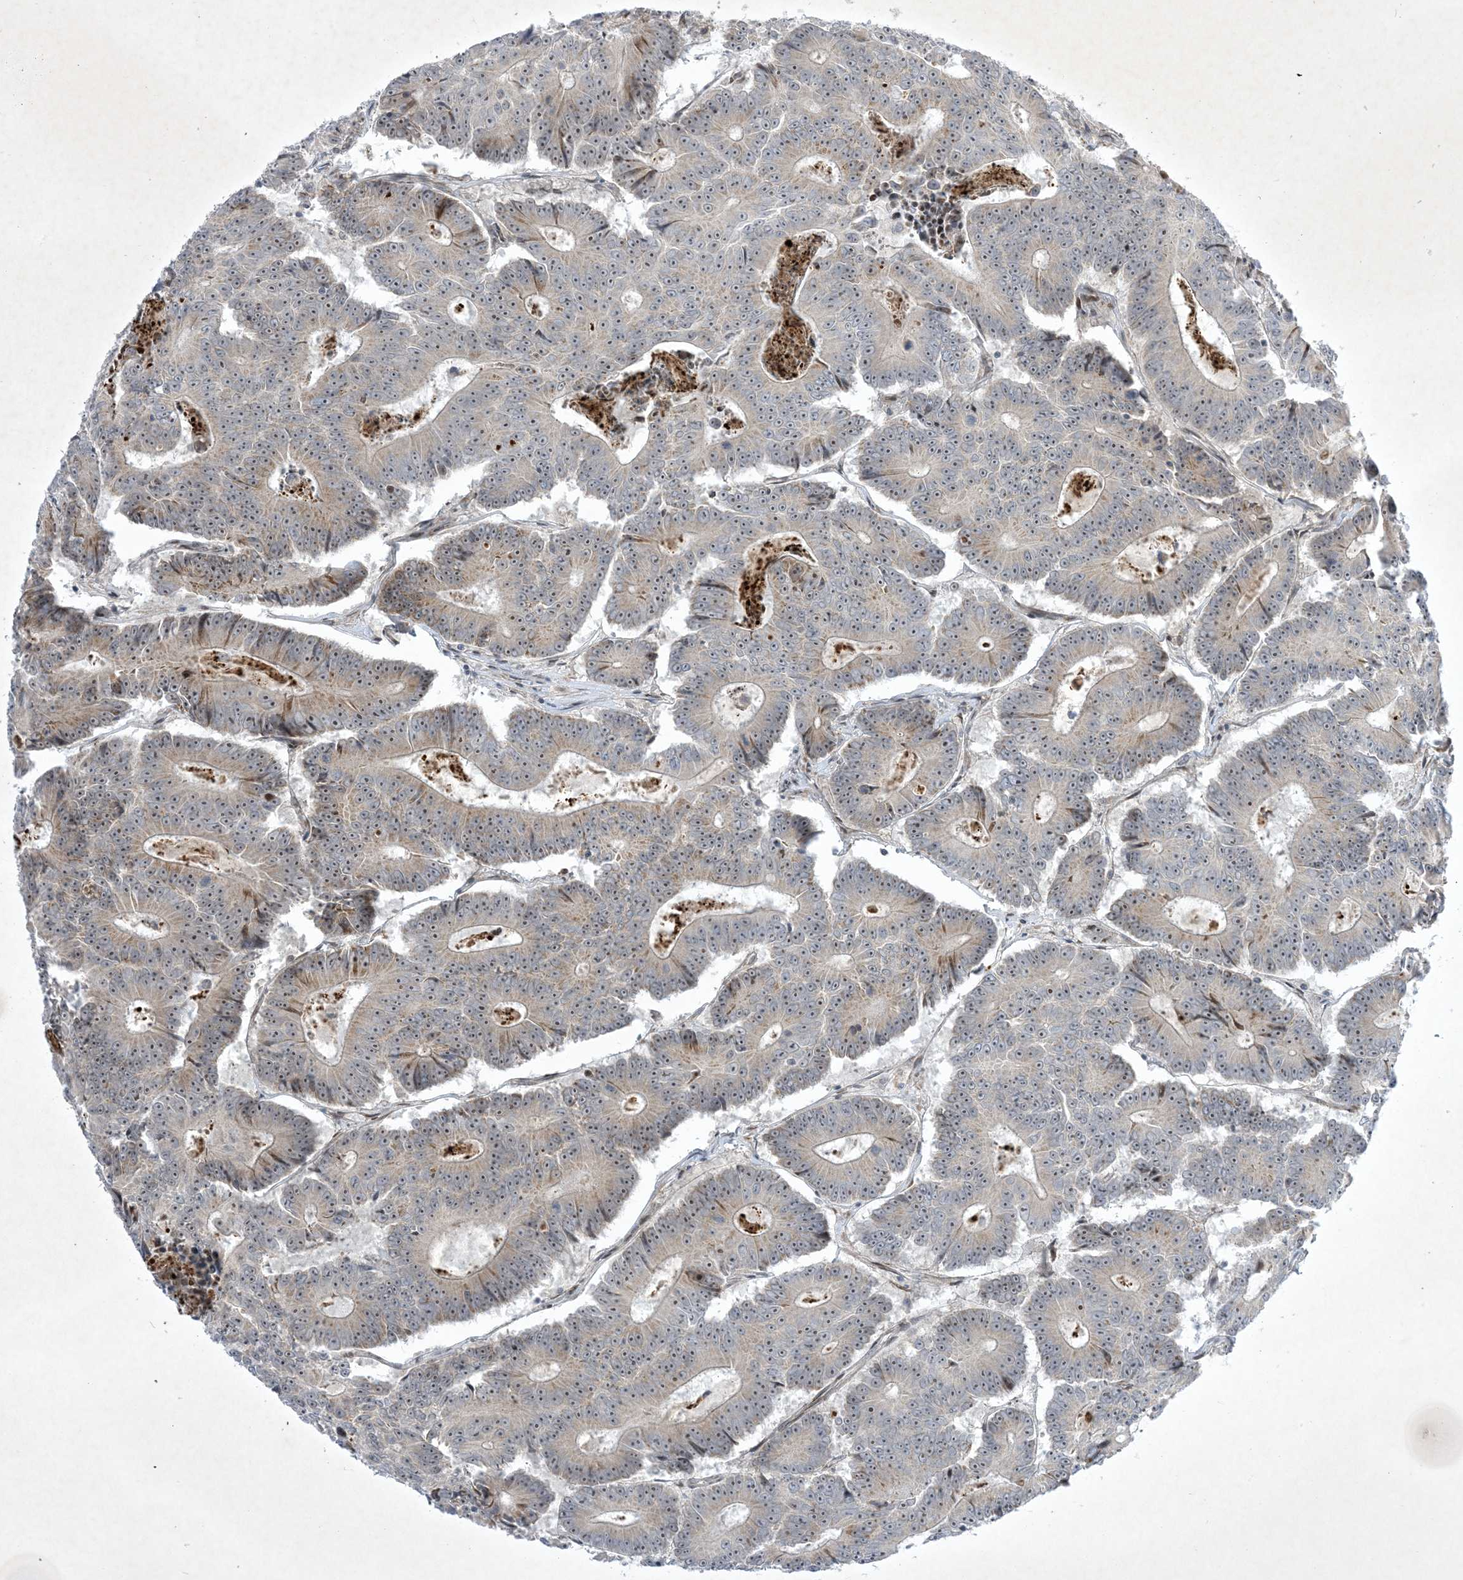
{"staining": {"intensity": "negative", "quantity": "none", "location": "none"}, "tissue": "colorectal cancer", "cell_type": "Tumor cells", "image_type": "cancer", "snomed": [{"axis": "morphology", "description": "Adenocarcinoma, NOS"}, {"axis": "topography", "description": "Colon"}], "caption": "High magnification brightfield microscopy of colorectal cancer stained with DAB (3,3'-diaminobenzidine) (brown) and counterstained with hematoxylin (blue): tumor cells show no significant expression.", "gene": "SOGA3", "patient": {"sex": "male", "age": 83}}